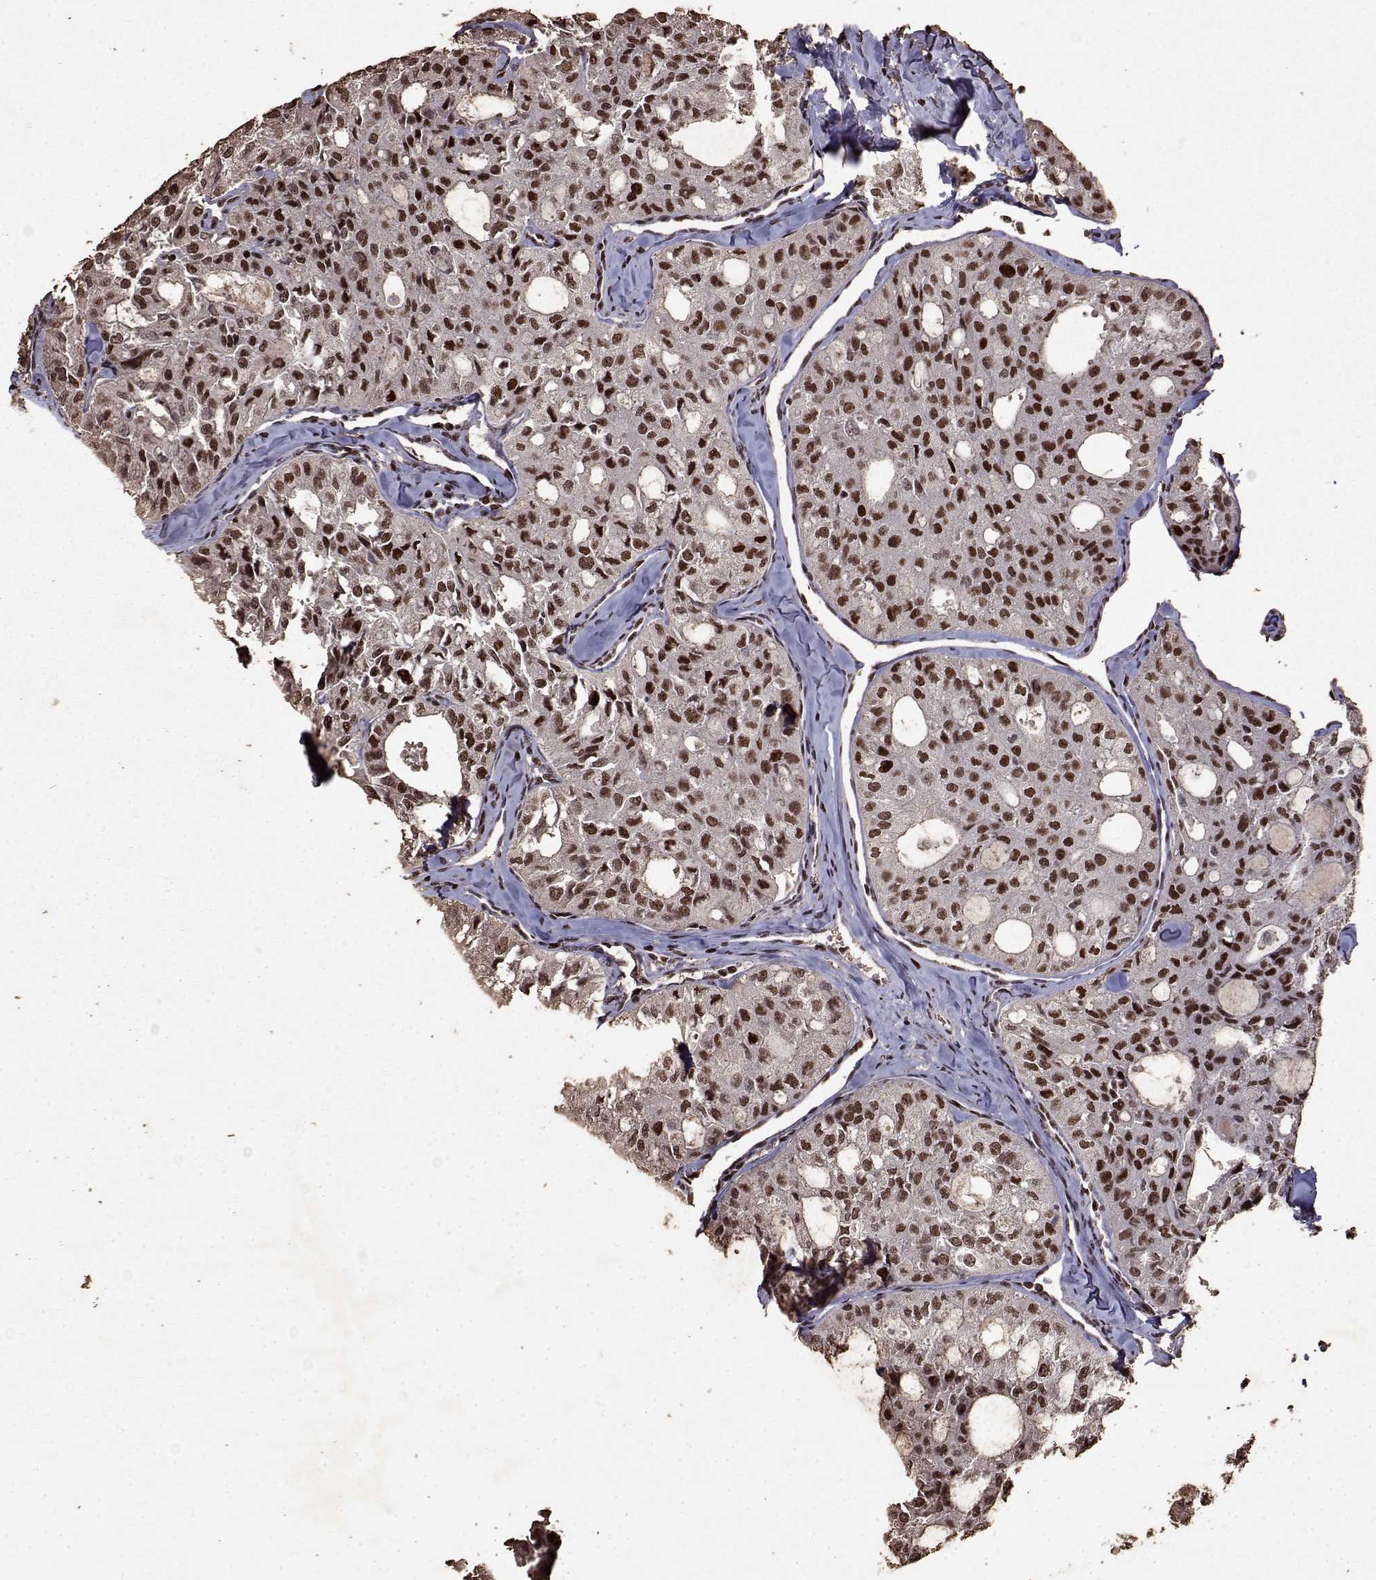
{"staining": {"intensity": "strong", "quantity": ">75%", "location": "nuclear"}, "tissue": "thyroid cancer", "cell_type": "Tumor cells", "image_type": "cancer", "snomed": [{"axis": "morphology", "description": "Follicular adenoma carcinoma, NOS"}, {"axis": "topography", "description": "Thyroid gland"}], "caption": "A photomicrograph of human thyroid follicular adenoma carcinoma stained for a protein displays strong nuclear brown staining in tumor cells. (brown staining indicates protein expression, while blue staining denotes nuclei).", "gene": "TOE1", "patient": {"sex": "male", "age": 75}}